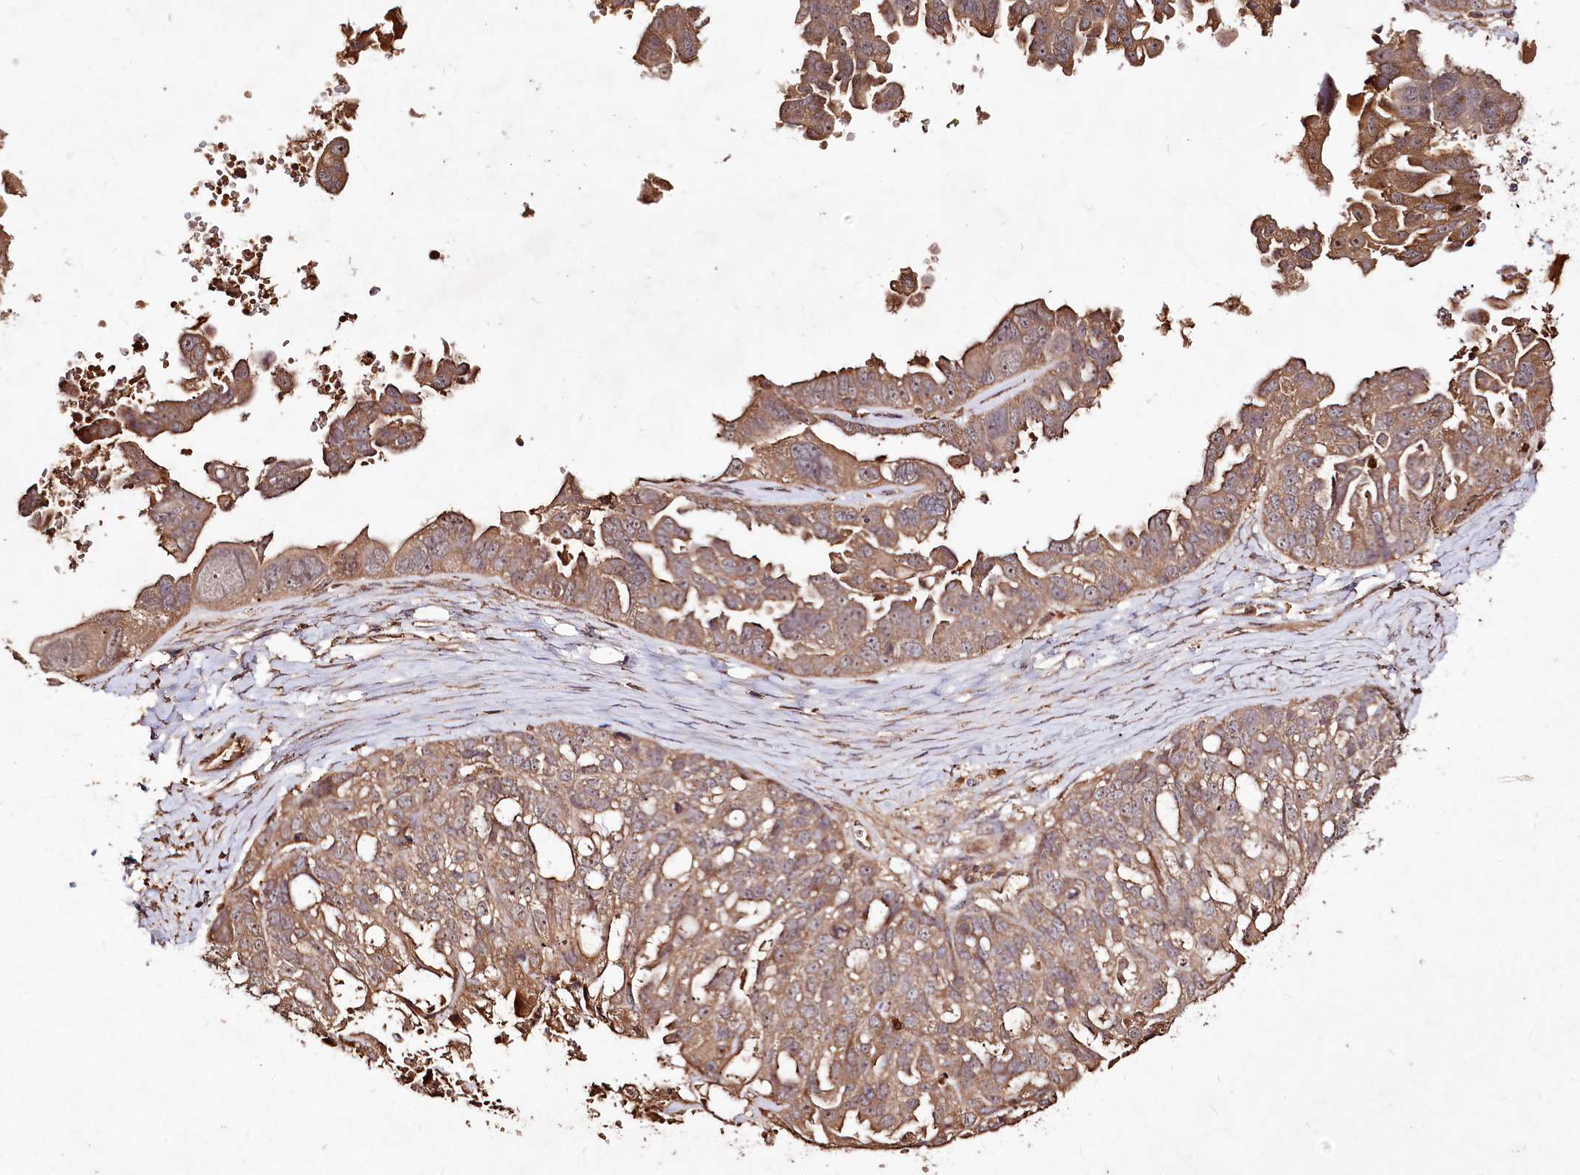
{"staining": {"intensity": "moderate", "quantity": ">75%", "location": "cytoplasmic/membranous"}, "tissue": "ovarian cancer", "cell_type": "Tumor cells", "image_type": "cancer", "snomed": [{"axis": "morphology", "description": "Cystadenocarcinoma, serous, NOS"}, {"axis": "topography", "description": "Ovary"}], "caption": "IHC (DAB) staining of human ovarian serous cystadenocarcinoma shows moderate cytoplasmic/membranous protein staining in about >75% of tumor cells.", "gene": "FAM53B", "patient": {"sex": "female", "age": 79}}